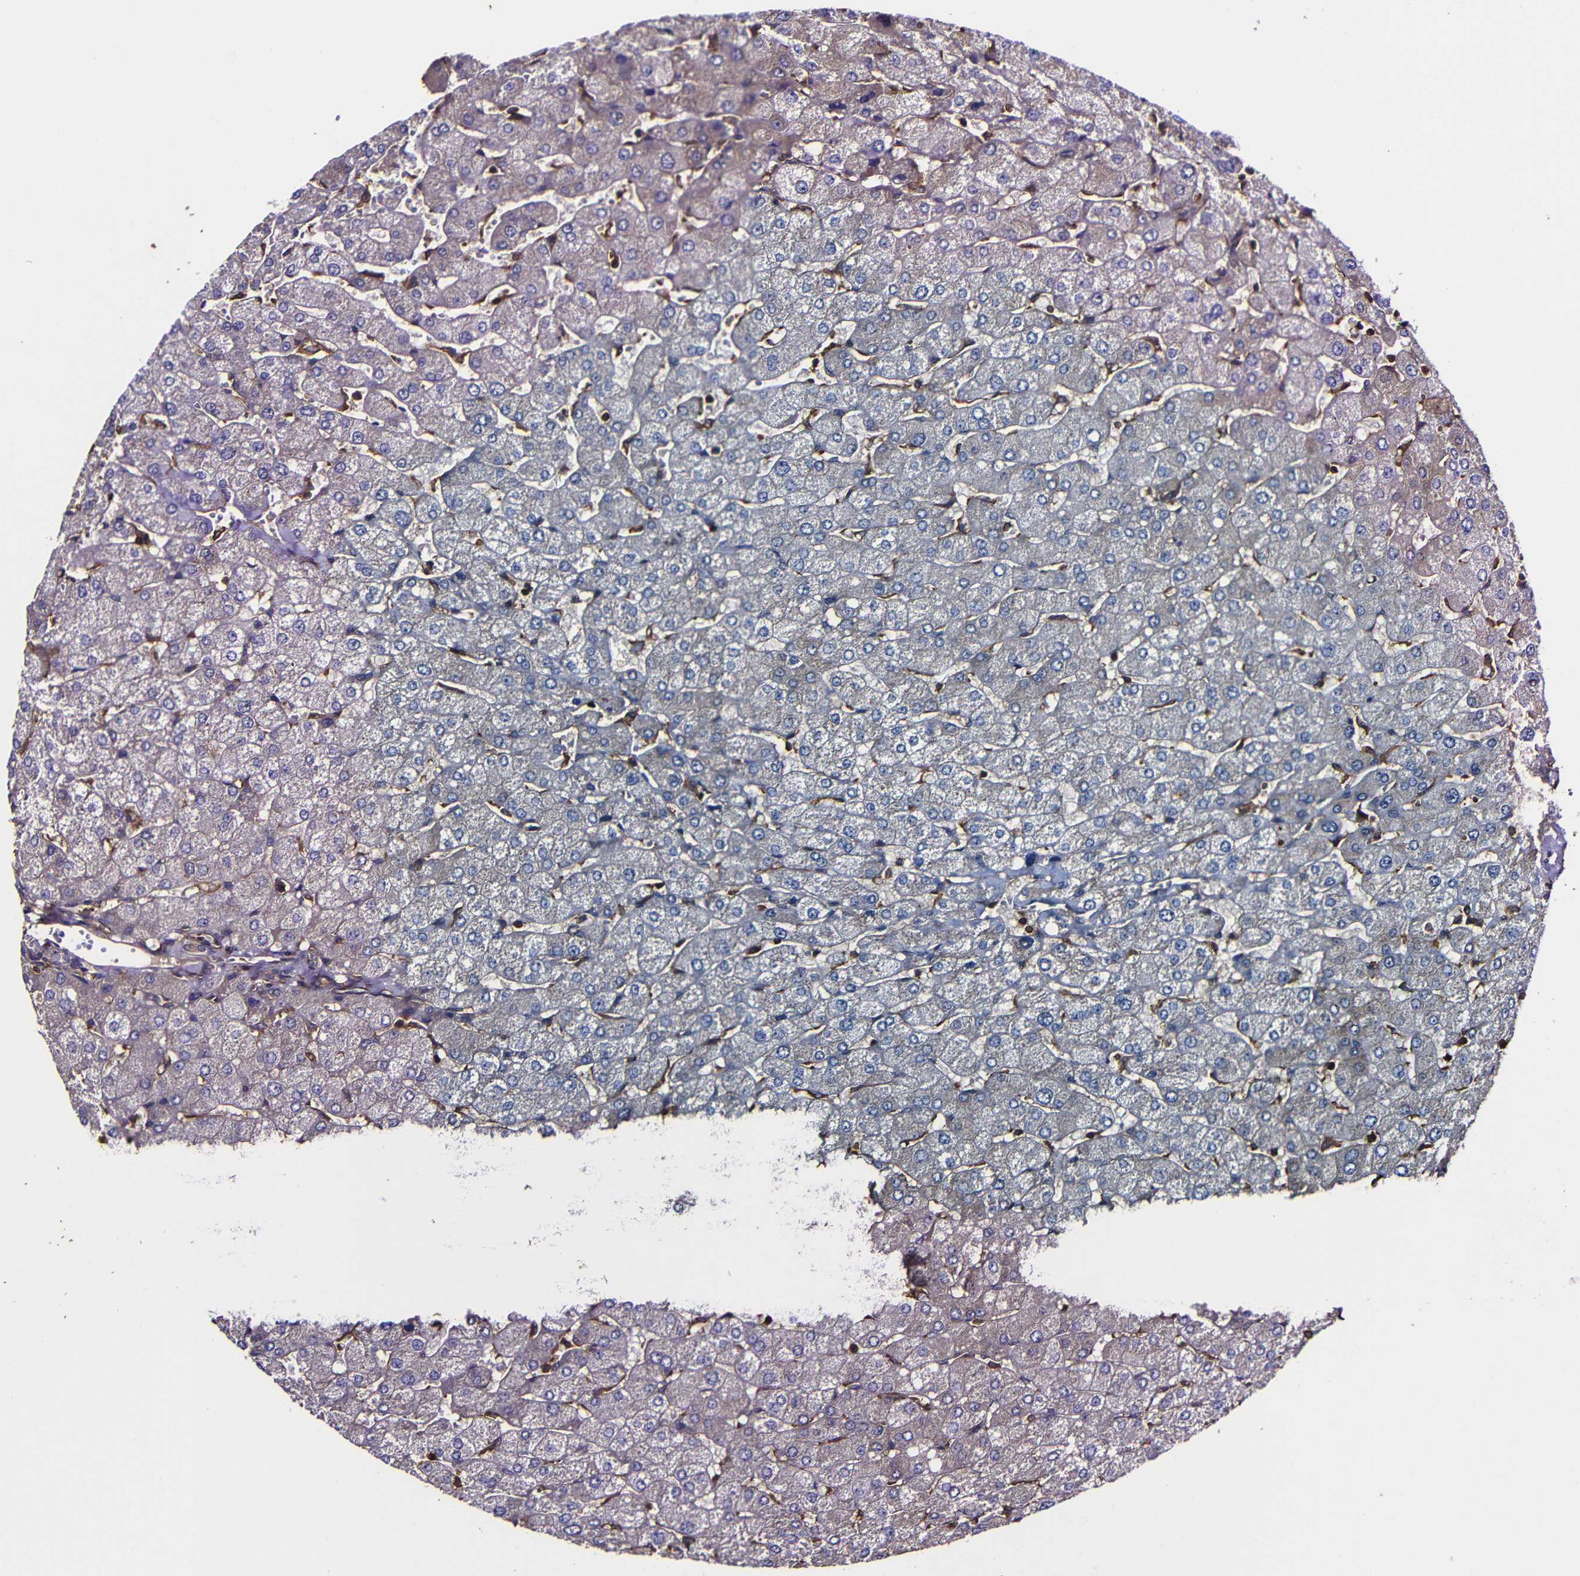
{"staining": {"intensity": "weak", "quantity": "25%-75%", "location": "cytoplasmic/membranous"}, "tissue": "liver", "cell_type": "Cholangiocytes", "image_type": "normal", "snomed": [{"axis": "morphology", "description": "Normal tissue, NOS"}, {"axis": "topography", "description": "Liver"}], "caption": "Liver stained with DAB (3,3'-diaminobenzidine) IHC reveals low levels of weak cytoplasmic/membranous staining in about 25%-75% of cholangiocytes.", "gene": "MSN", "patient": {"sex": "male", "age": 55}}